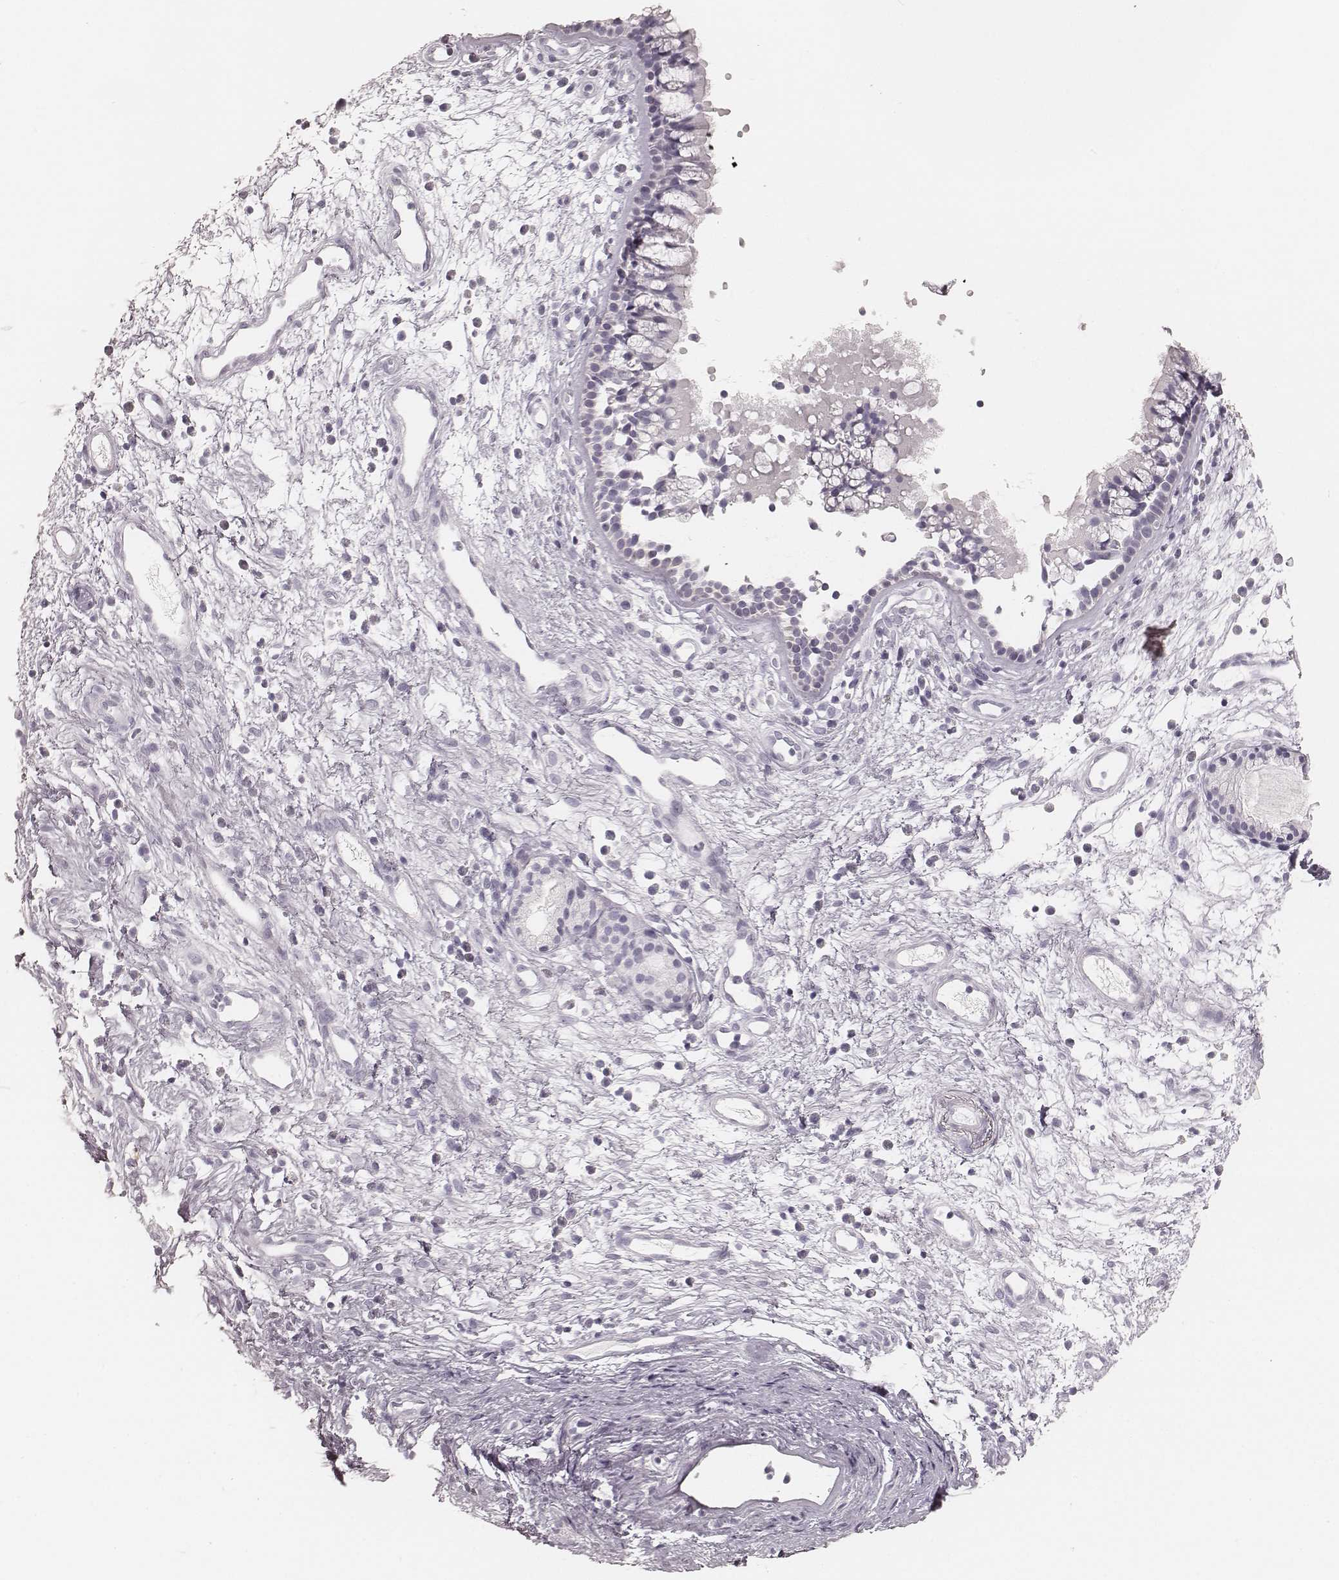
{"staining": {"intensity": "negative", "quantity": "none", "location": "none"}, "tissue": "nasopharynx", "cell_type": "Respiratory epithelial cells", "image_type": "normal", "snomed": [{"axis": "morphology", "description": "Normal tissue, NOS"}, {"axis": "topography", "description": "Nasopharynx"}], "caption": "This micrograph is of benign nasopharynx stained with IHC to label a protein in brown with the nuclei are counter-stained blue. There is no positivity in respiratory epithelial cells.", "gene": "KRT82", "patient": {"sex": "male", "age": 77}}